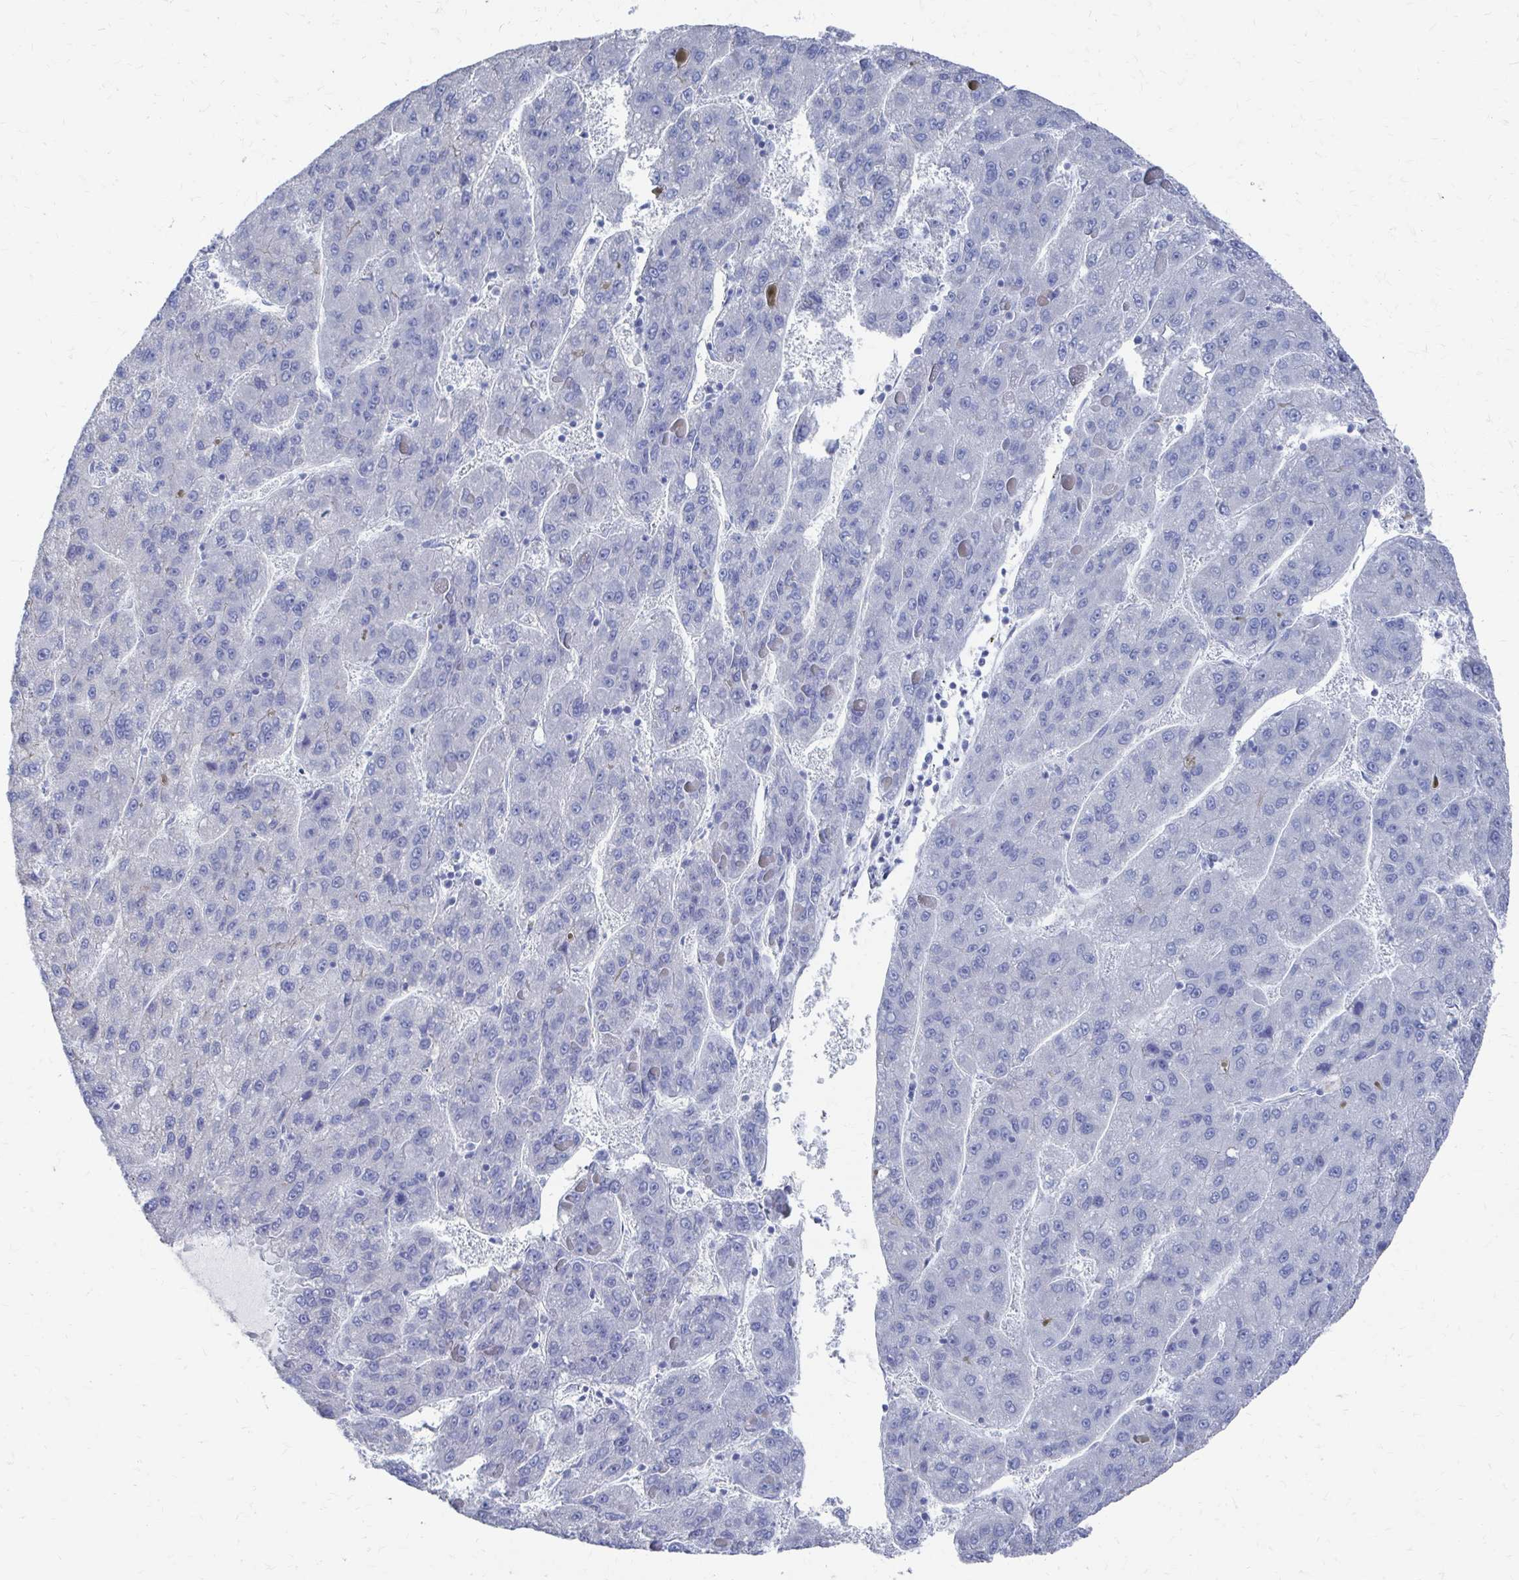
{"staining": {"intensity": "negative", "quantity": "none", "location": "none"}, "tissue": "liver cancer", "cell_type": "Tumor cells", "image_type": "cancer", "snomed": [{"axis": "morphology", "description": "Carcinoma, Hepatocellular, NOS"}, {"axis": "topography", "description": "Liver"}], "caption": "Micrograph shows no significant protein expression in tumor cells of liver cancer.", "gene": "PLEKHG7", "patient": {"sex": "female", "age": 82}}